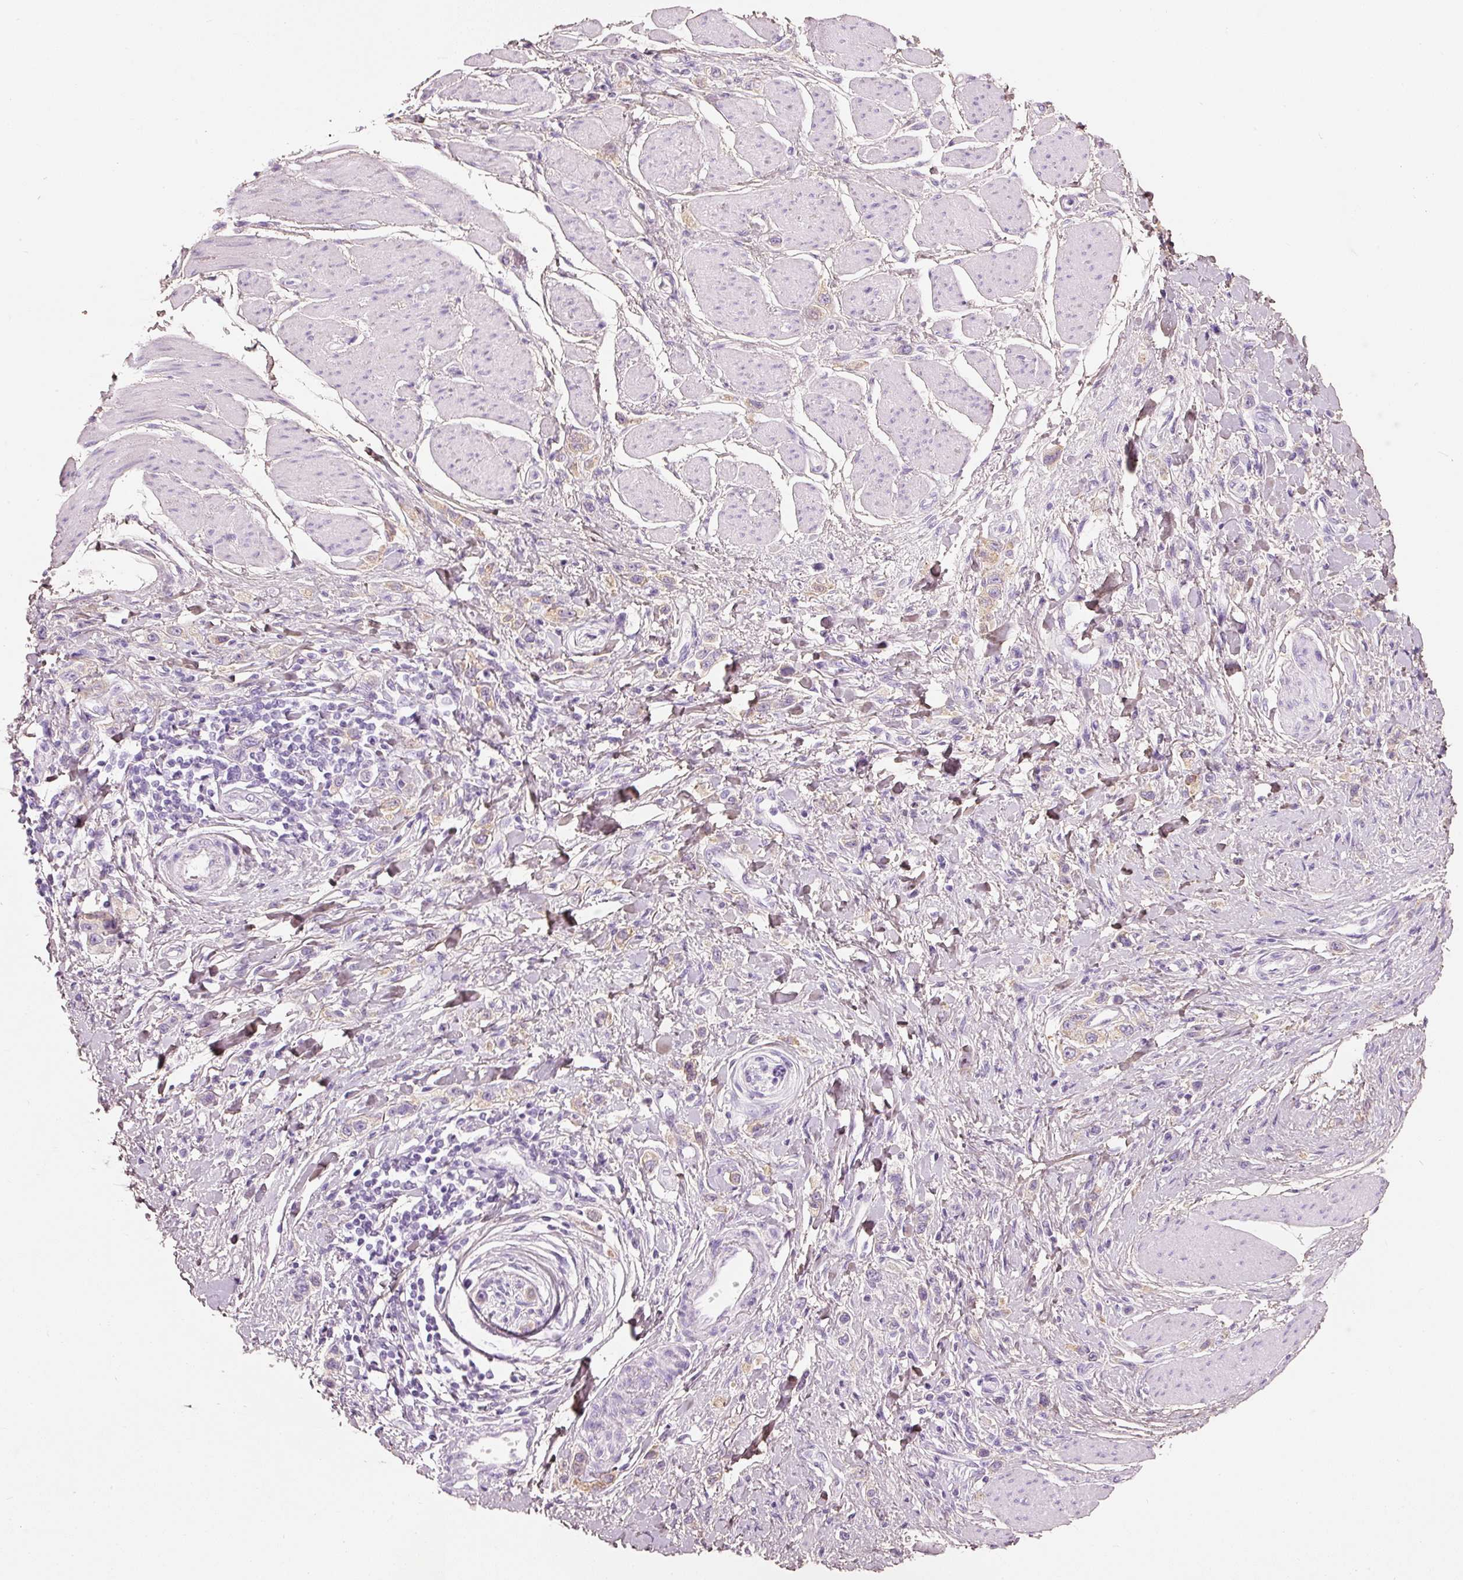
{"staining": {"intensity": "weak", "quantity": ">75%", "location": "cytoplasmic/membranous"}, "tissue": "stomach cancer", "cell_type": "Tumor cells", "image_type": "cancer", "snomed": [{"axis": "morphology", "description": "Adenocarcinoma, NOS"}, {"axis": "topography", "description": "Stomach"}], "caption": "Weak cytoplasmic/membranous staining for a protein is seen in about >75% of tumor cells of adenocarcinoma (stomach) using IHC.", "gene": "PDXDC1", "patient": {"sex": "female", "age": 65}}